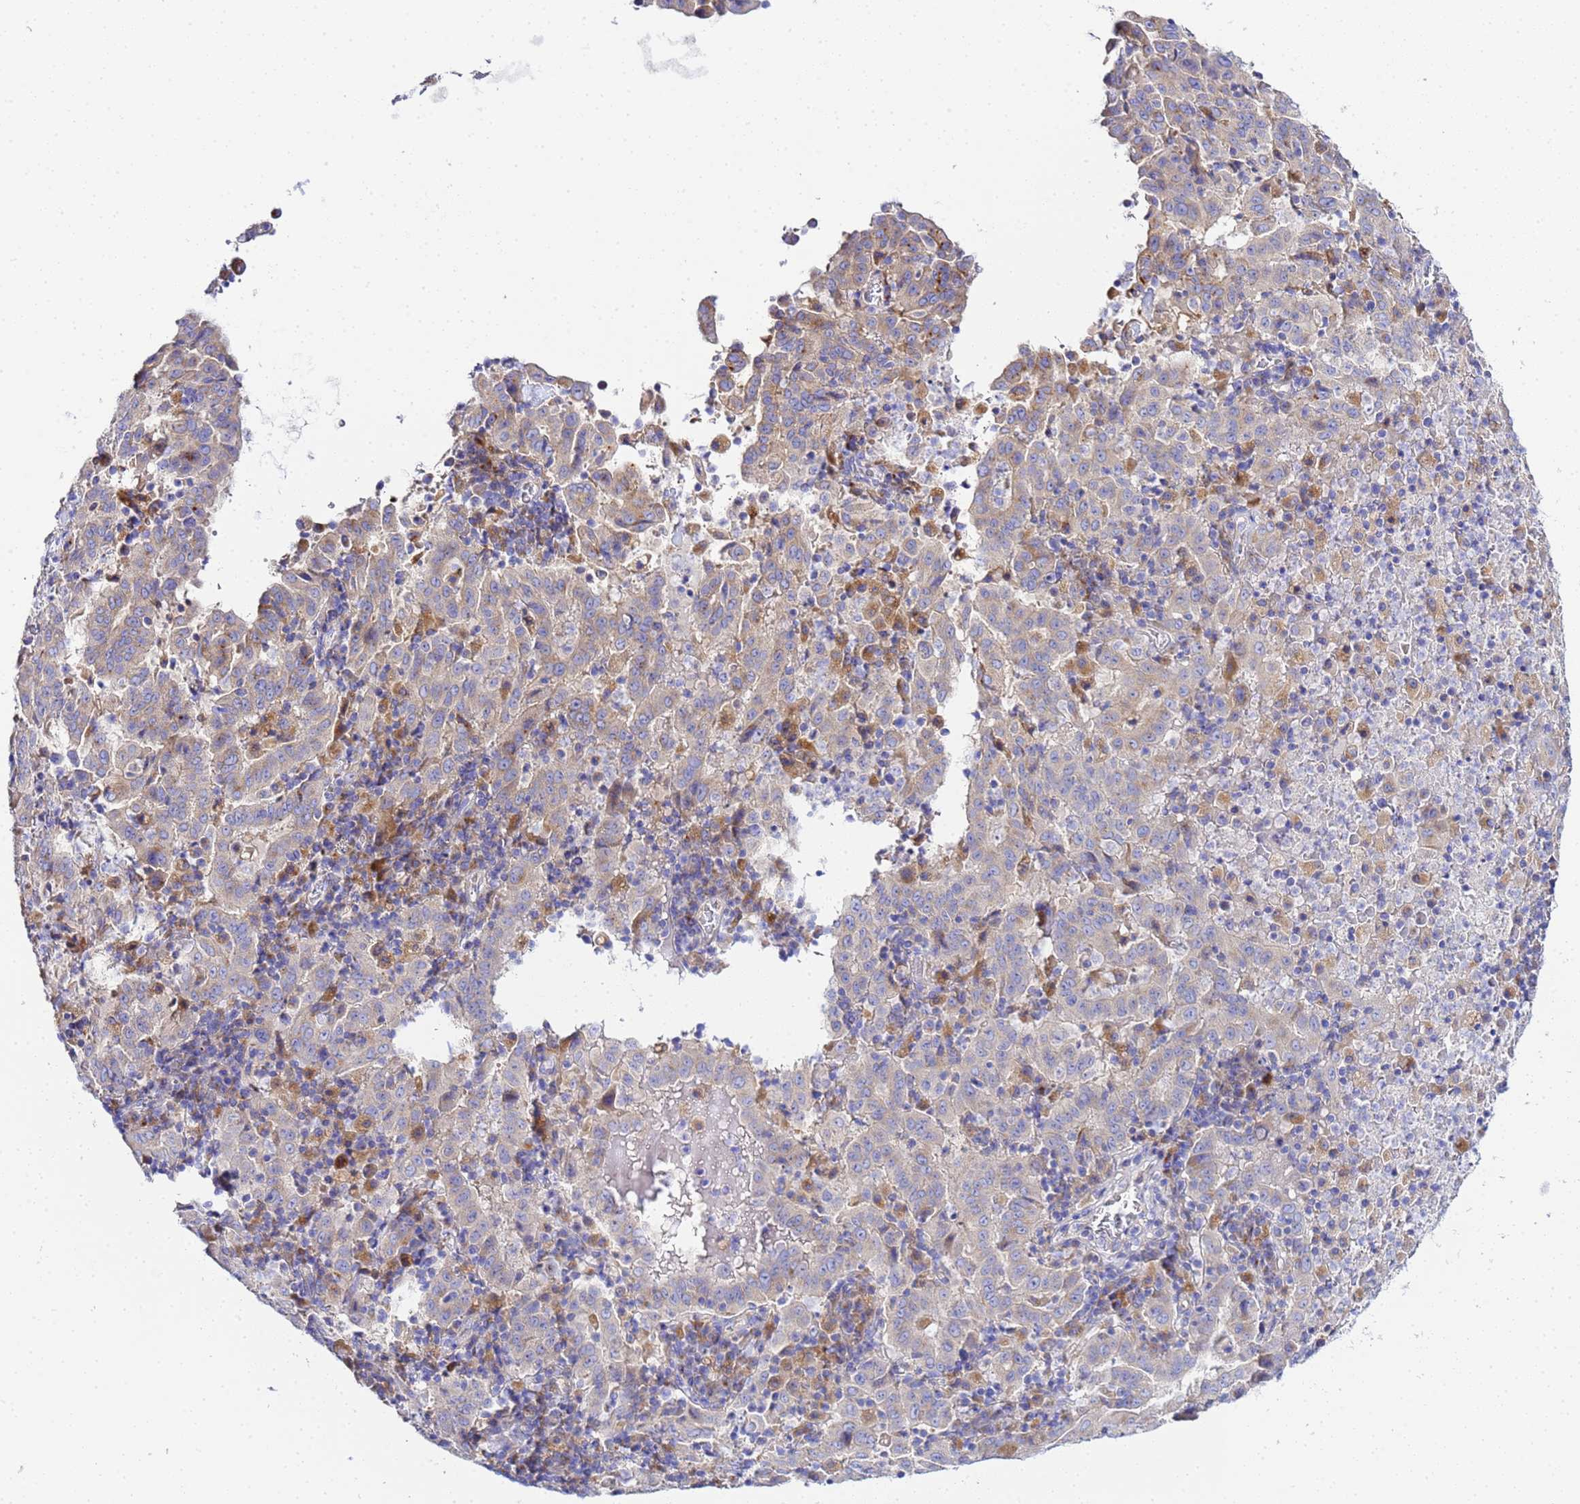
{"staining": {"intensity": "weak", "quantity": "<25%", "location": "cytoplasmic/membranous"}, "tissue": "pancreatic cancer", "cell_type": "Tumor cells", "image_type": "cancer", "snomed": [{"axis": "morphology", "description": "Adenocarcinoma, NOS"}, {"axis": "topography", "description": "Pancreas"}], "caption": "Immunohistochemical staining of human pancreatic adenocarcinoma demonstrates no significant positivity in tumor cells.", "gene": "VTI1B", "patient": {"sex": "male", "age": 63}}